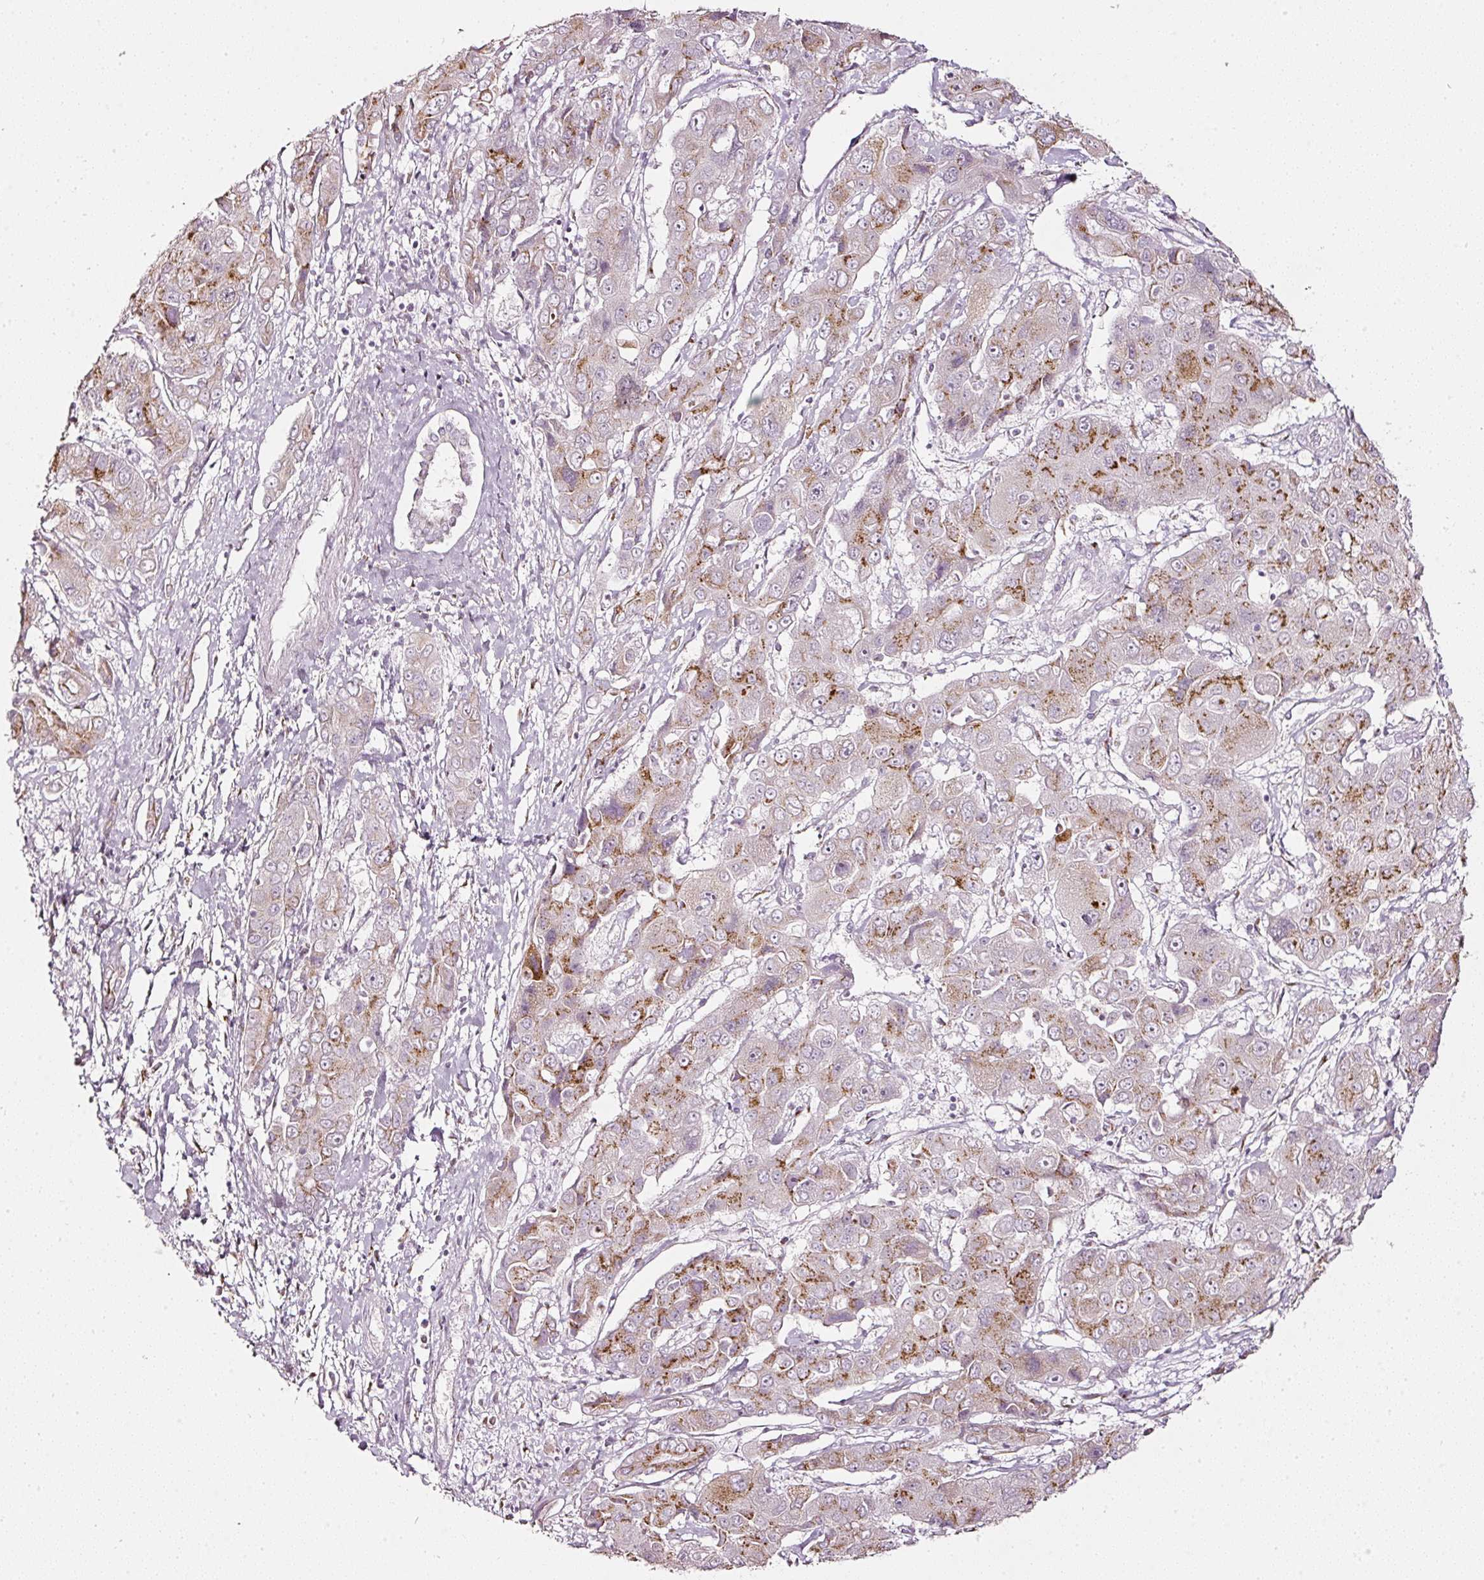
{"staining": {"intensity": "moderate", "quantity": "25%-75%", "location": "cytoplasmic/membranous"}, "tissue": "liver cancer", "cell_type": "Tumor cells", "image_type": "cancer", "snomed": [{"axis": "morphology", "description": "Cholangiocarcinoma"}, {"axis": "topography", "description": "Liver"}], "caption": "Moderate cytoplasmic/membranous protein expression is present in about 25%-75% of tumor cells in liver cancer (cholangiocarcinoma). The staining is performed using DAB brown chromogen to label protein expression. The nuclei are counter-stained blue using hematoxylin.", "gene": "SDF4", "patient": {"sex": "male", "age": 67}}